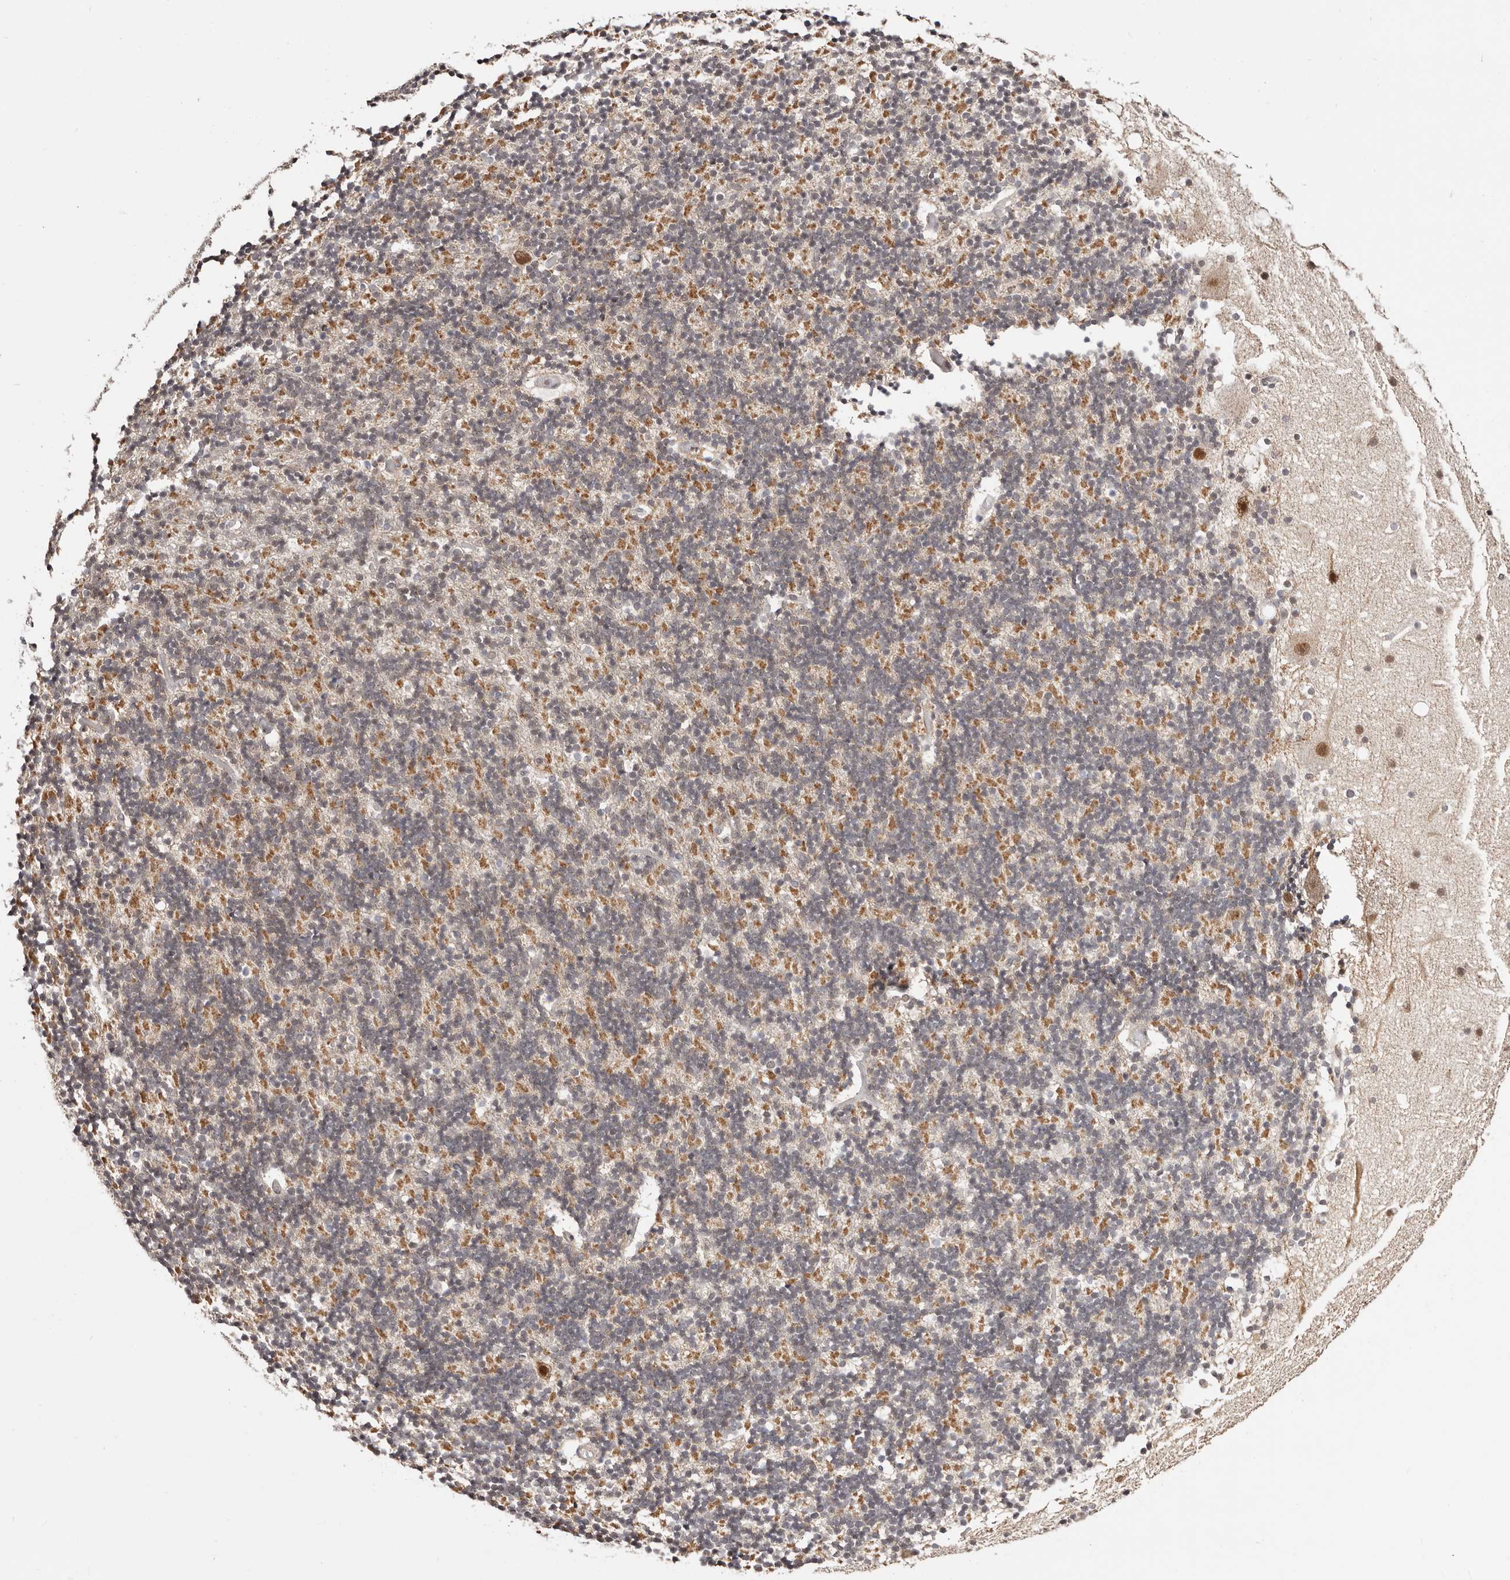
{"staining": {"intensity": "negative", "quantity": "none", "location": "none"}, "tissue": "cerebellum", "cell_type": "Cells in granular layer", "image_type": "normal", "snomed": [{"axis": "morphology", "description": "Normal tissue, NOS"}, {"axis": "topography", "description": "Cerebellum"}], "caption": "High power microscopy micrograph of an immunohistochemistry (IHC) micrograph of normal cerebellum, revealing no significant expression in cells in granular layer.", "gene": "CTNNBL1", "patient": {"sex": "male", "age": 57}}